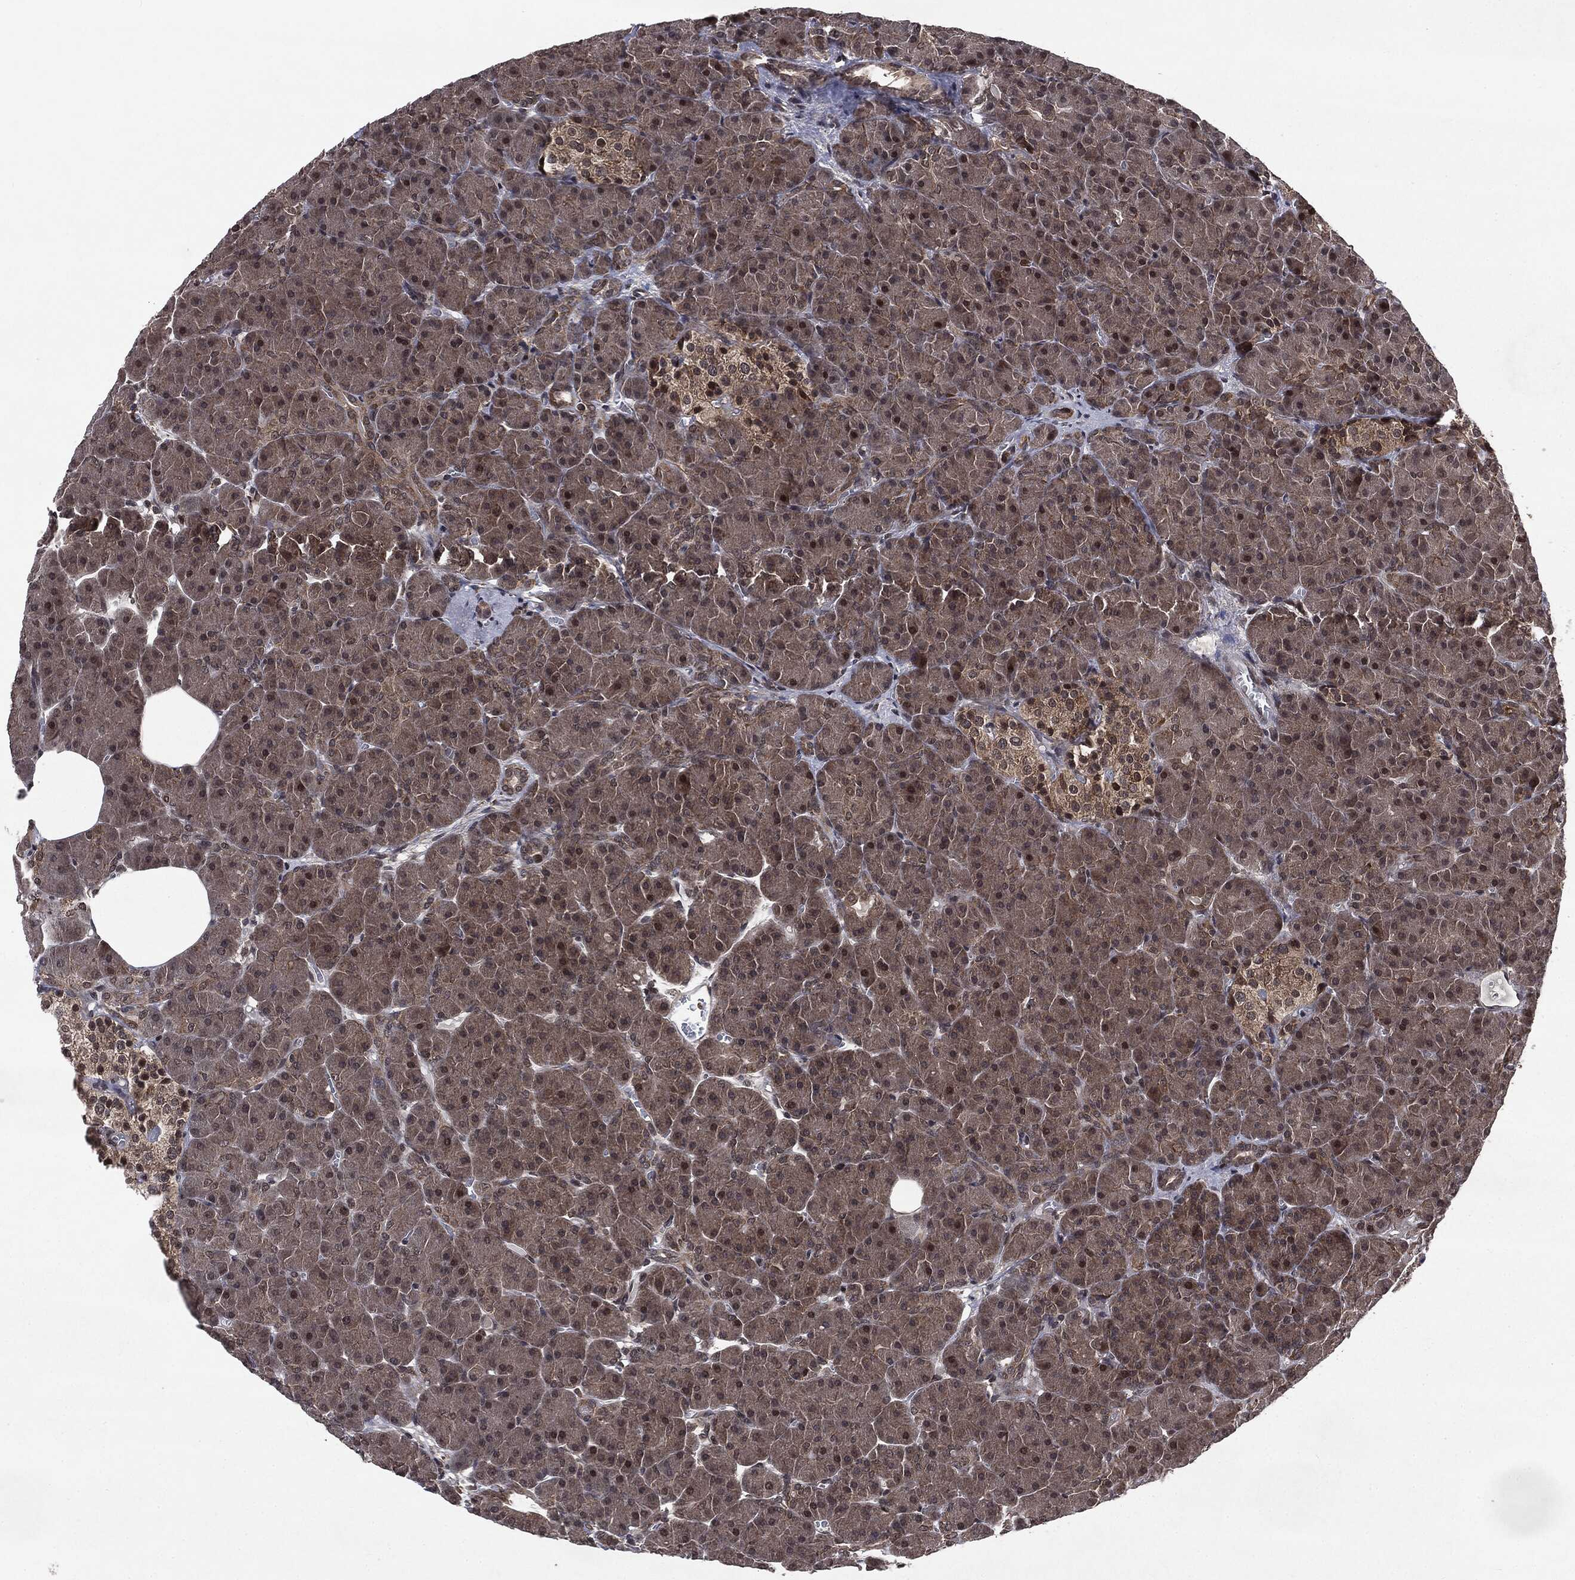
{"staining": {"intensity": "strong", "quantity": "<25%", "location": "nuclear"}, "tissue": "pancreas", "cell_type": "Exocrine glandular cells", "image_type": "normal", "snomed": [{"axis": "morphology", "description": "Normal tissue, NOS"}, {"axis": "topography", "description": "Pancreas"}], "caption": "The immunohistochemical stain labels strong nuclear expression in exocrine glandular cells of normal pancreas. The protein of interest is shown in brown color, while the nuclei are stained blue.", "gene": "STAU2", "patient": {"sex": "male", "age": 61}}